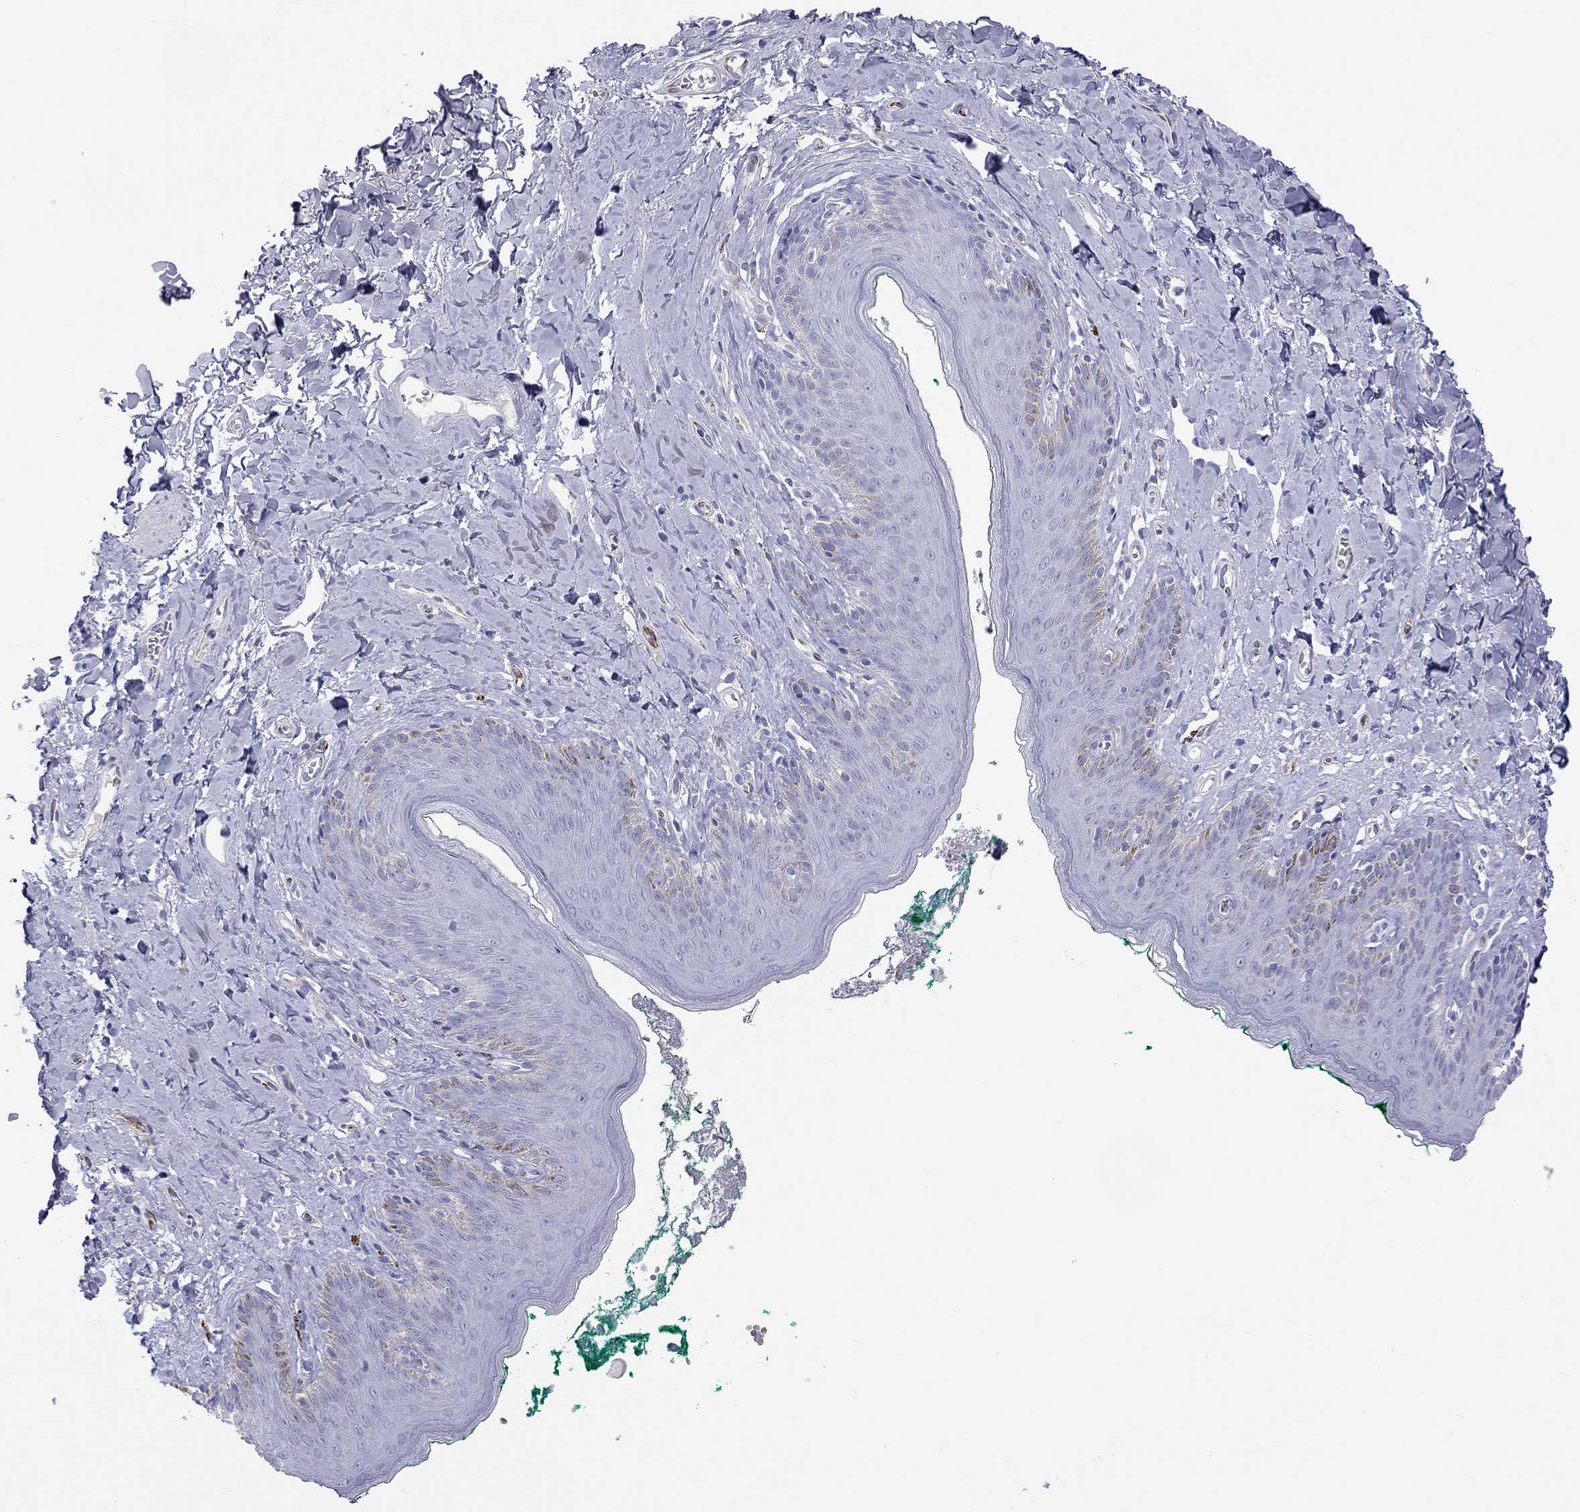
{"staining": {"intensity": "negative", "quantity": "none", "location": "none"}, "tissue": "skin", "cell_type": "Epidermal cells", "image_type": "normal", "snomed": [{"axis": "morphology", "description": "Normal tissue, NOS"}, {"axis": "topography", "description": "Vulva"}], "caption": "Immunohistochemistry histopathology image of normal skin: skin stained with DAB (3,3'-diaminobenzidine) demonstrates no significant protein staining in epidermal cells.", "gene": "PCDHGC5", "patient": {"sex": "female", "age": 66}}